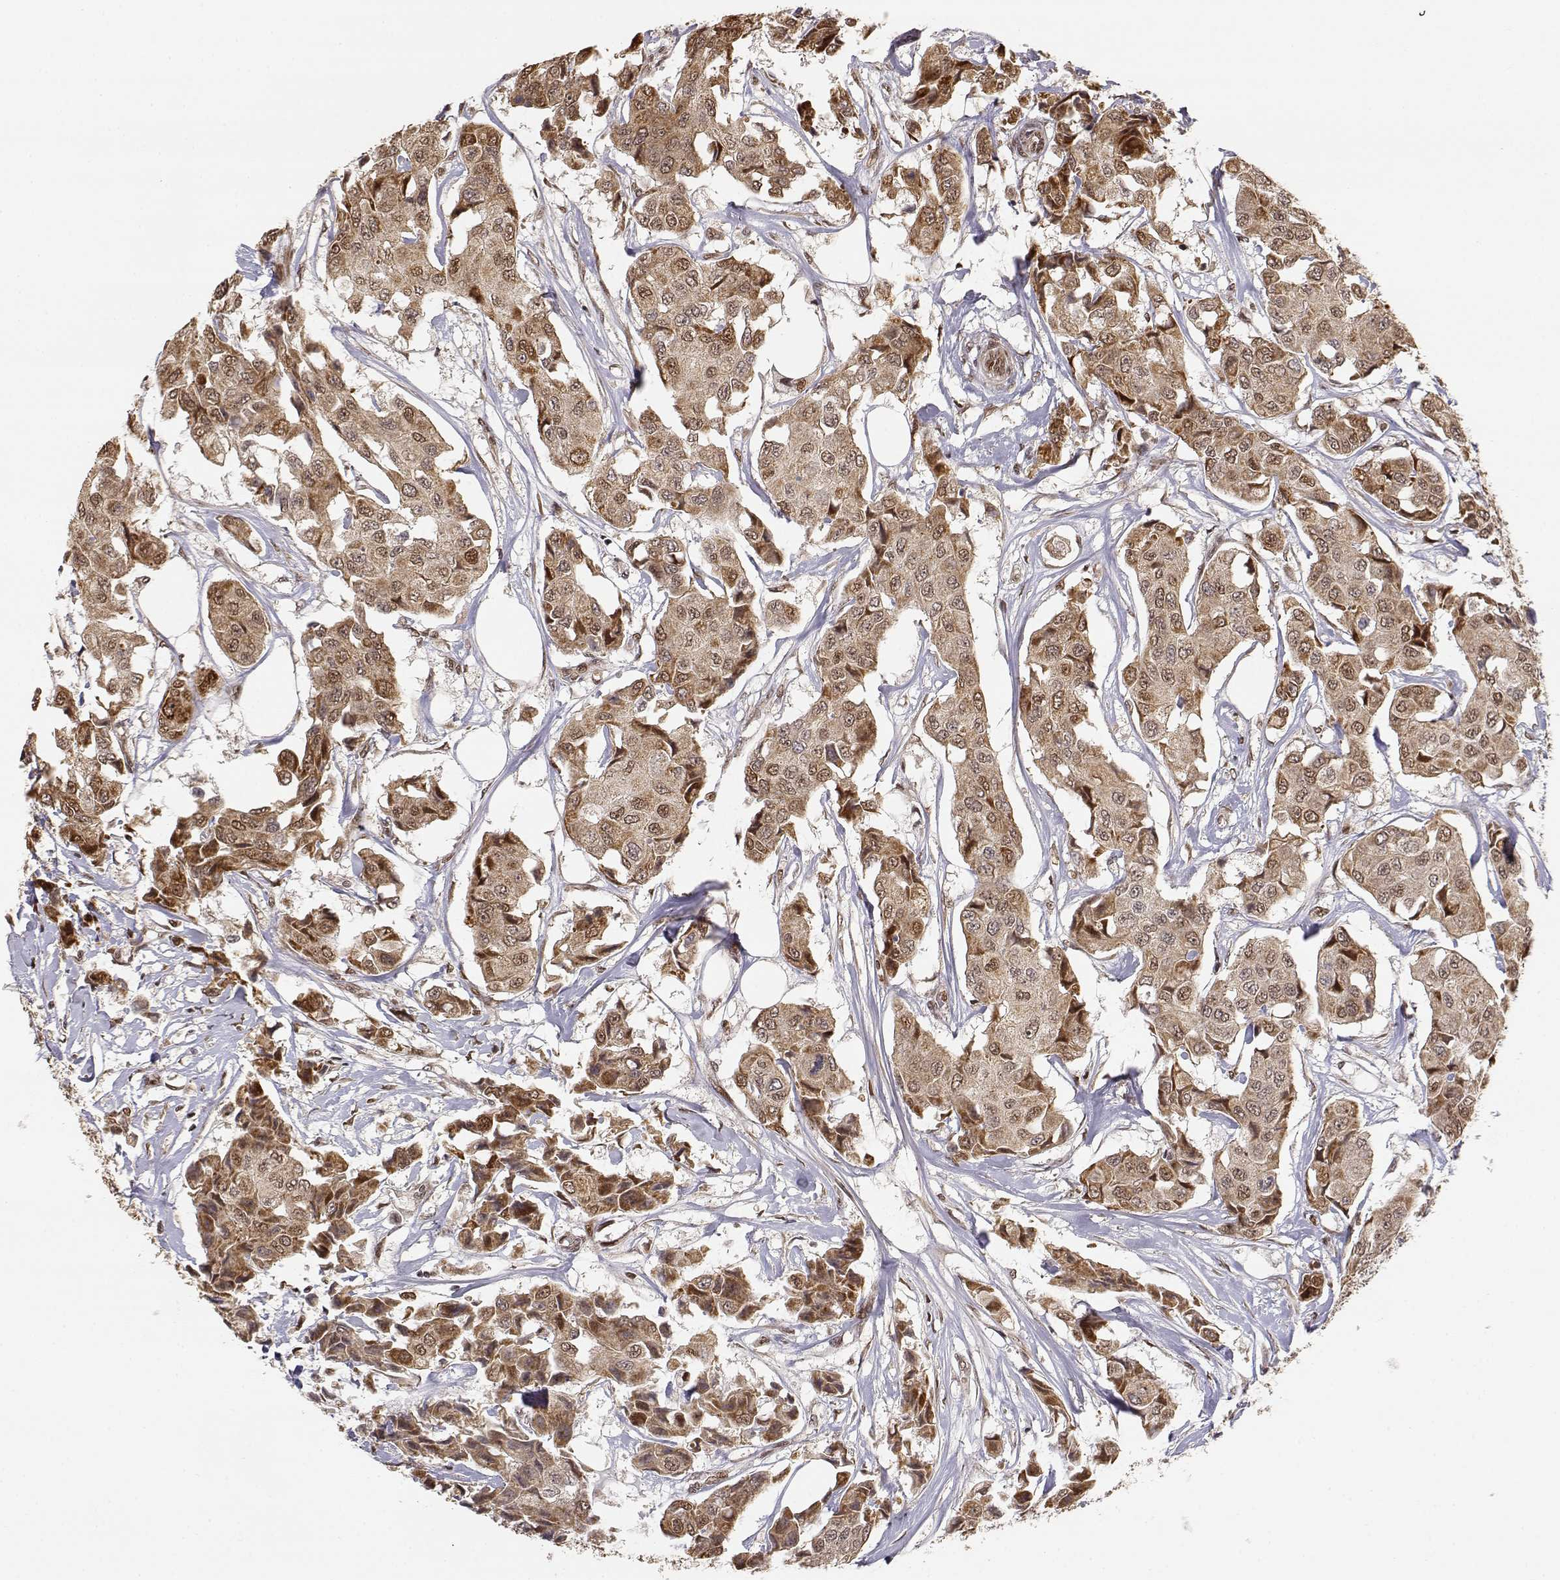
{"staining": {"intensity": "moderate", "quantity": ">75%", "location": "cytoplasmic/membranous,nuclear"}, "tissue": "breast cancer", "cell_type": "Tumor cells", "image_type": "cancer", "snomed": [{"axis": "morphology", "description": "Duct carcinoma"}, {"axis": "topography", "description": "Breast"}, {"axis": "topography", "description": "Lymph node"}], "caption": "This is an image of immunohistochemistry staining of breast intraductal carcinoma, which shows moderate positivity in the cytoplasmic/membranous and nuclear of tumor cells.", "gene": "BRCA1", "patient": {"sex": "female", "age": 80}}